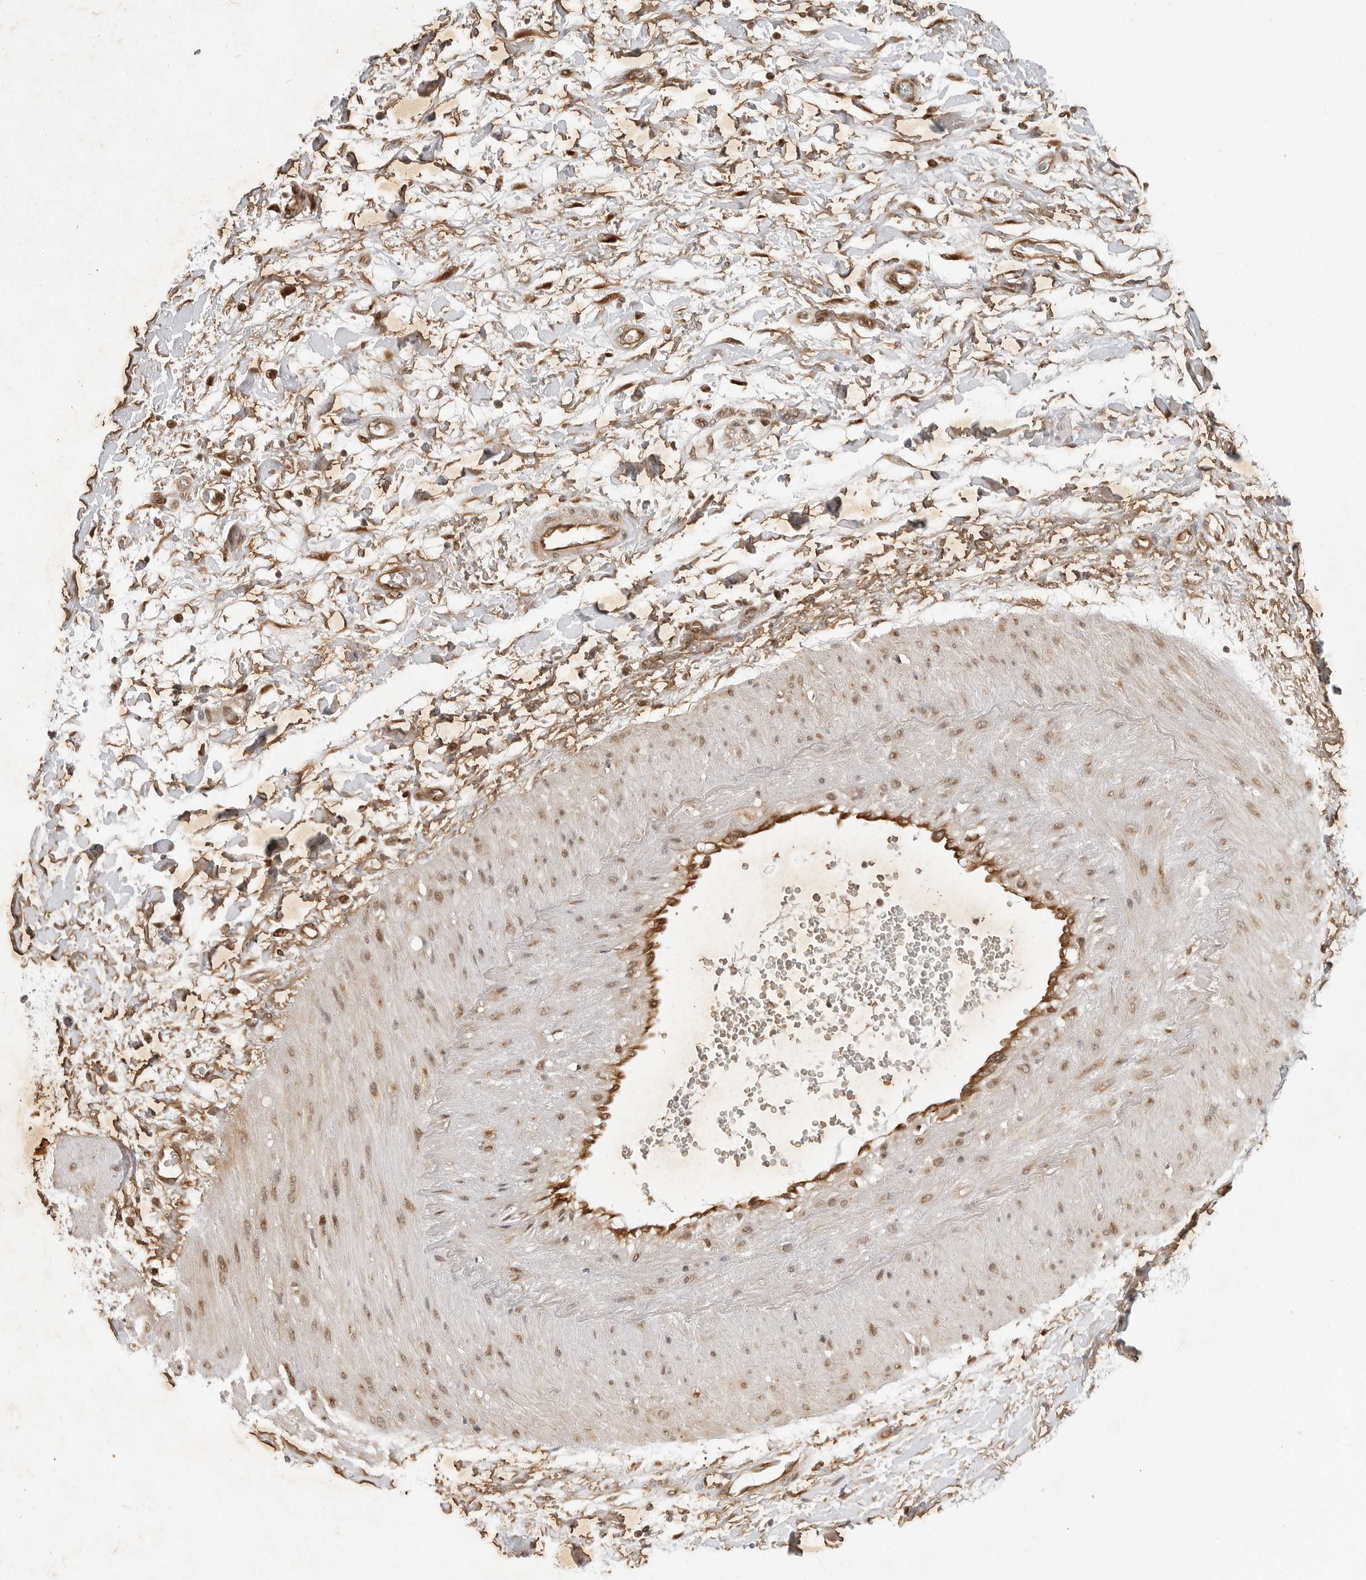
{"staining": {"intensity": "weak", "quantity": "25%-75%", "location": "cytoplasmic/membranous"}, "tissue": "adipose tissue", "cell_type": "Adipocytes", "image_type": "normal", "snomed": [{"axis": "morphology", "description": "Normal tissue, NOS"}, {"axis": "morphology", "description": "Adenocarcinoma, NOS"}, {"axis": "topography", "description": "Pancreas"}, {"axis": "topography", "description": "Peripheral nerve tissue"}], "caption": "A brown stain labels weak cytoplasmic/membranous positivity of a protein in adipocytes of unremarkable human adipose tissue.", "gene": "TIPRL", "patient": {"sex": "male", "age": 59}}